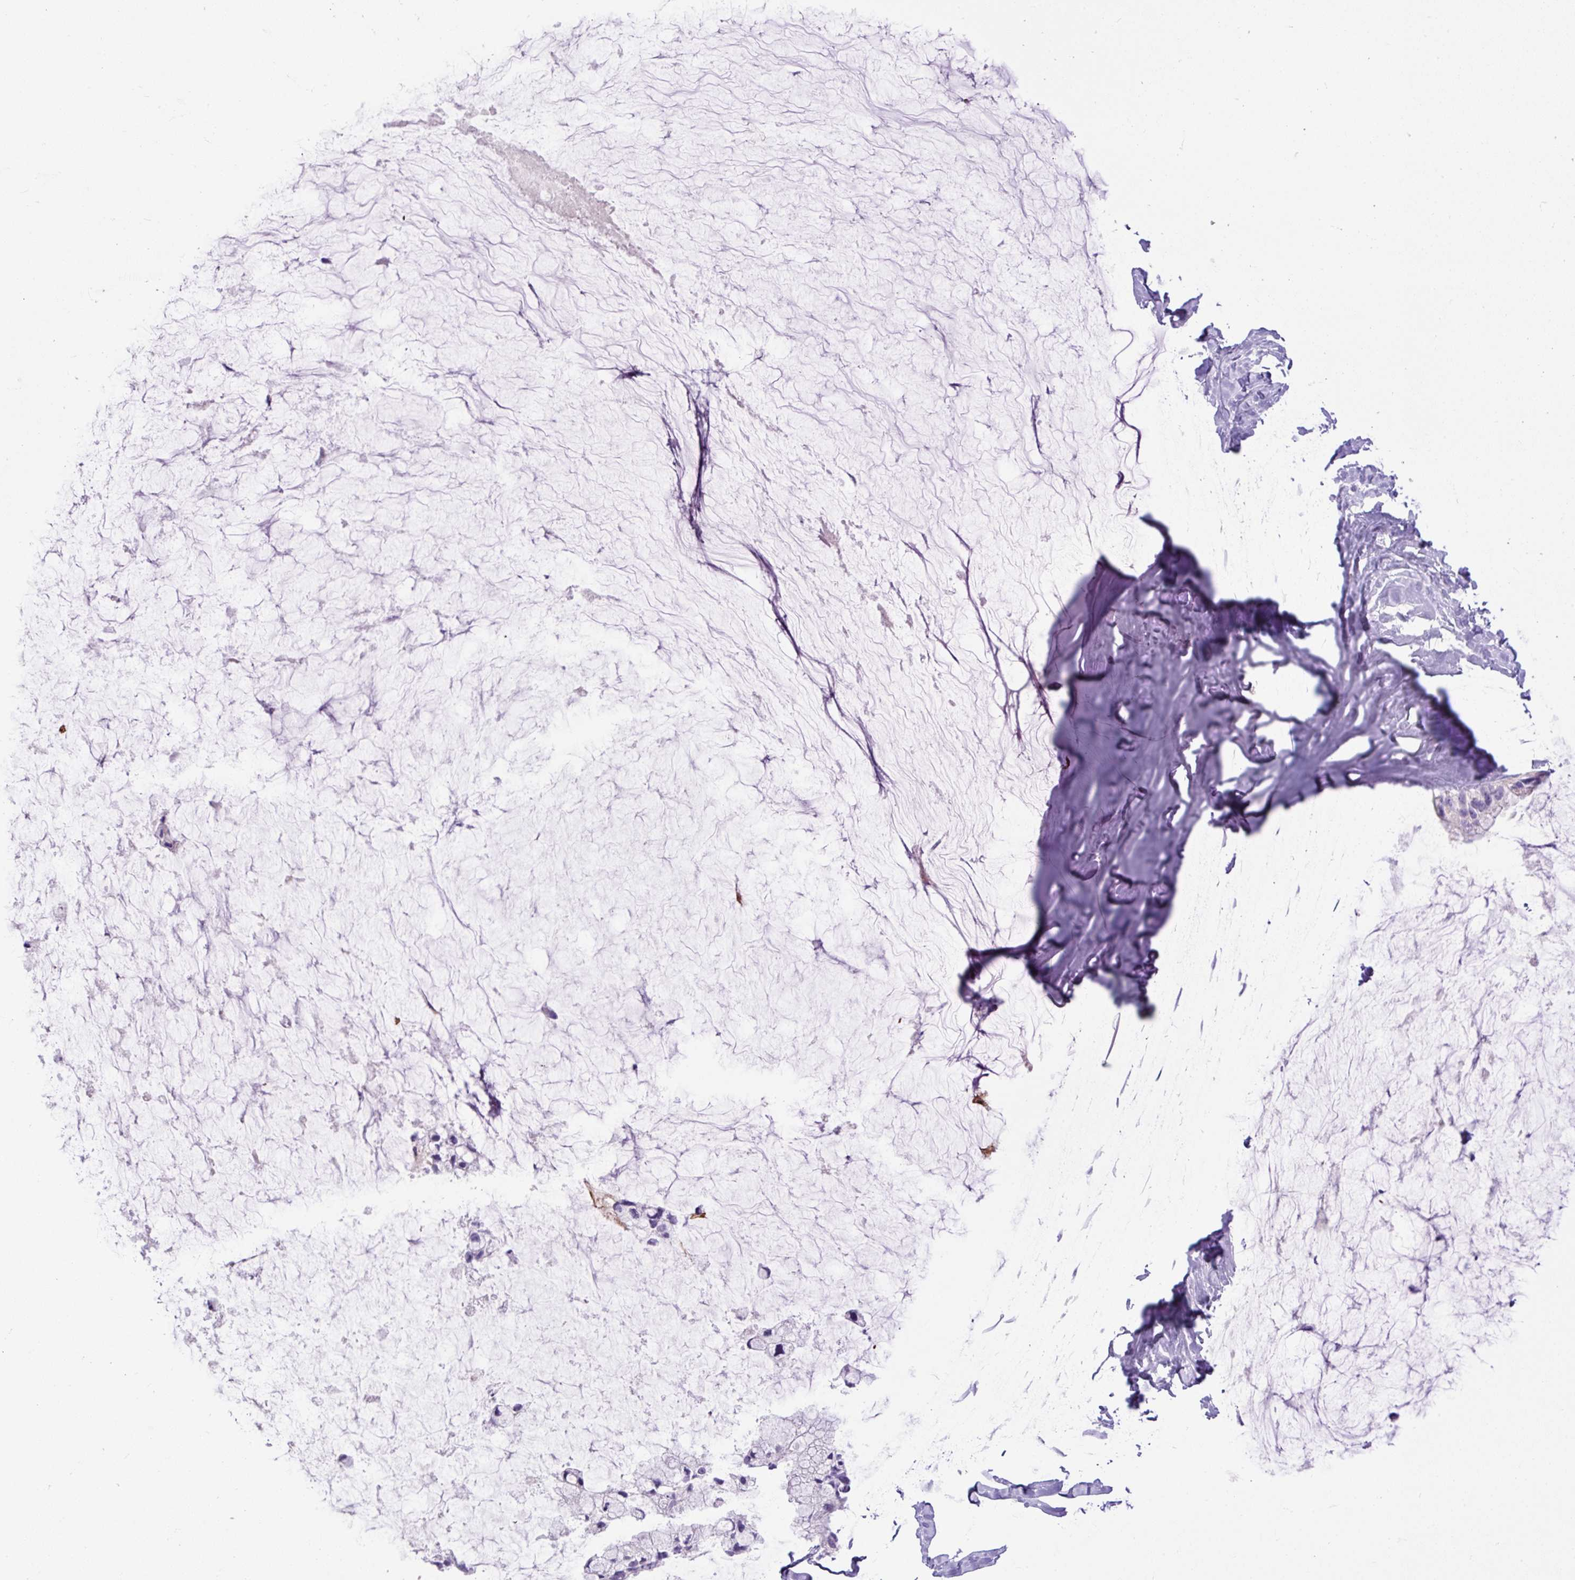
{"staining": {"intensity": "negative", "quantity": "none", "location": "none"}, "tissue": "ovarian cancer", "cell_type": "Tumor cells", "image_type": "cancer", "snomed": [{"axis": "morphology", "description": "Cystadenocarcinoma, mucinous, NOS"}, {"axis": "topography", "description": "Ovary"}], "caption": "Immunohistochemical staining of ovarian cancer demonstrates no significant staining in tumor cells. (DAB (3,3'-diaminobenzidine) IHC, high magnification).", "gene": "SPTBN5", "patient": {"sex": "female", "age": 39}}